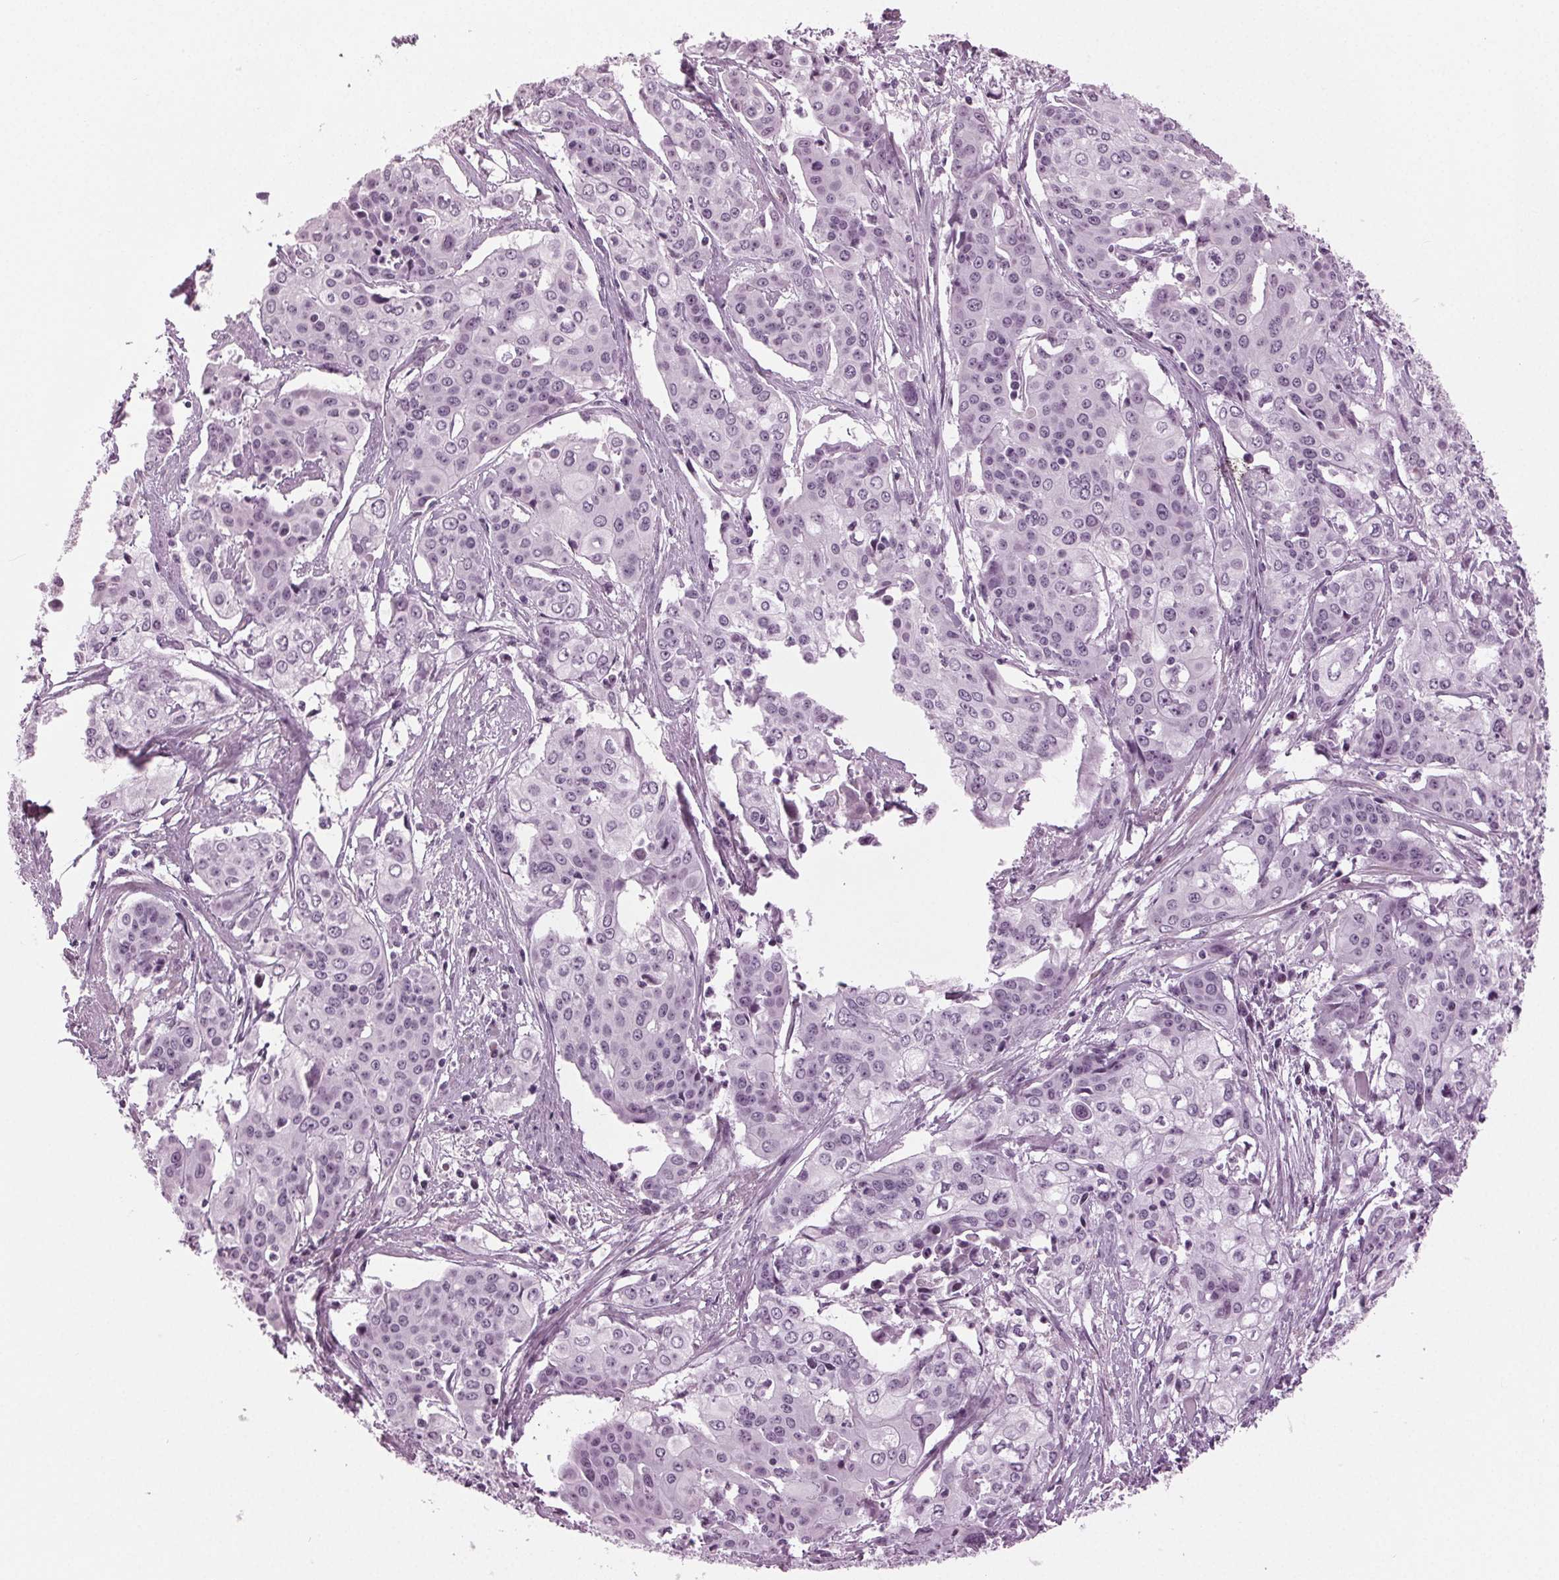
{"staining": {"intensity": "negative", "quantity": "none", "location": "none"}, "tissue": "cervical cancer", "cell_type": "Tumor cells", "image_type": "cancer", "snomed": [{"axis": "morphology", "description": "Squamous cell carcinoma, NOS"}, {"axis": "topography", "description": "Cervix"}], "caption": "High magnification brightfield microscopy of cervical cancer (squamous cell carcinoma) stained with DAB (3,3'-diaminobenzidine) (brown) and counterstained with hematoxylin (blue): tumor cells show no significant staining.", "gene": "DNAH12", "patient": {"sex": "female", "age": 39}}